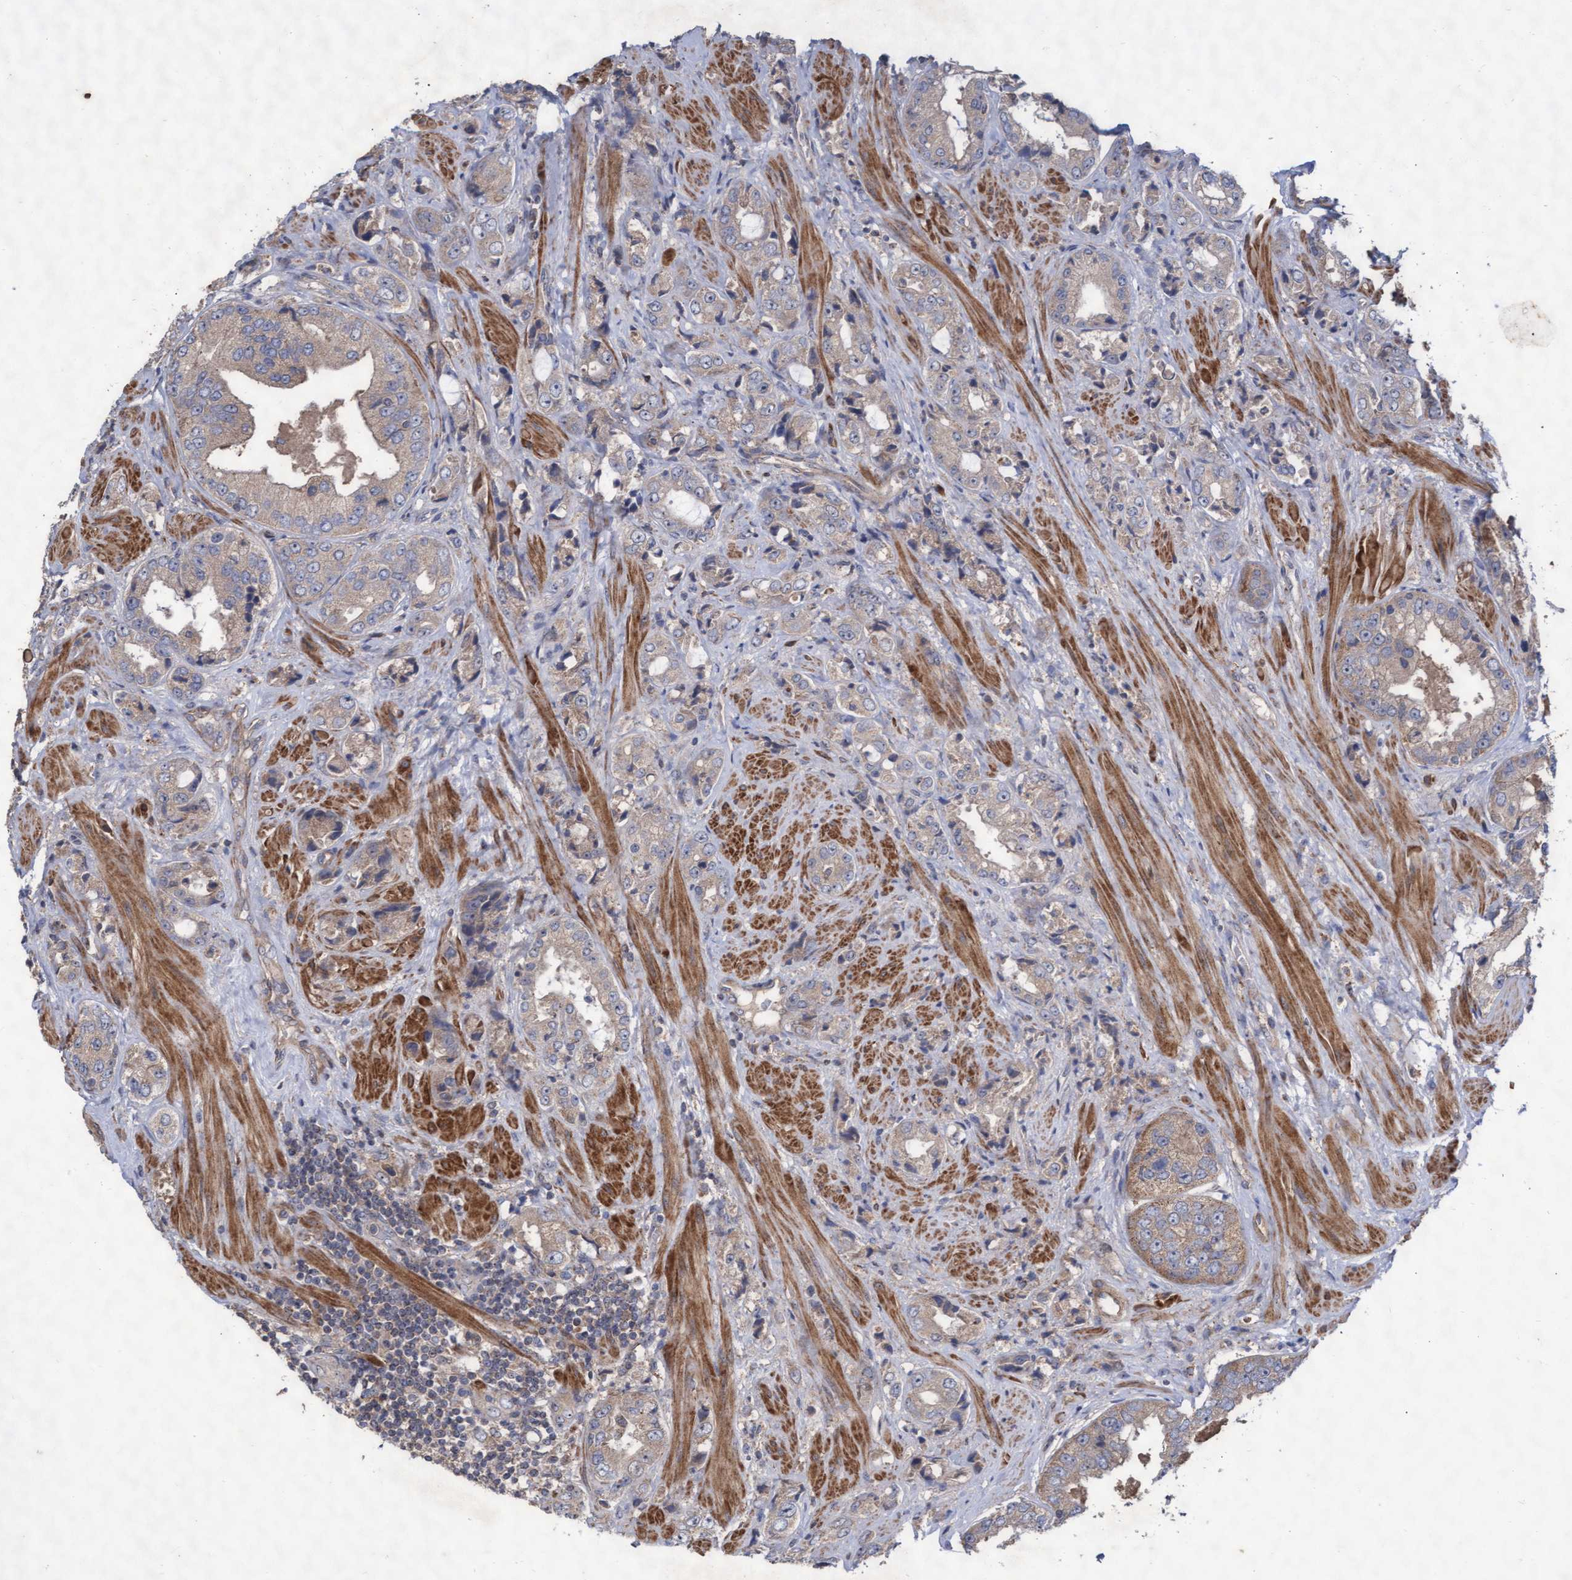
{"staining": {"intensity": "negative", "quantity": "none", "location": "none"}, "tissue": "prostate cancer", "cell_type": "Tumor cells", "image_type": "cancer", "snomed": [{"axis": "morphology", "description": "Adenocarcinoma, High grade"}, {"axis": "topography", "description": "Prostate"}], "caption": "A photomicrograph of human high-grade adenocarcinoma (prostate) is negative for staining in tumor cells.", "gene": "ABCF2", "patient": {"sex": "male", "age": 61}}